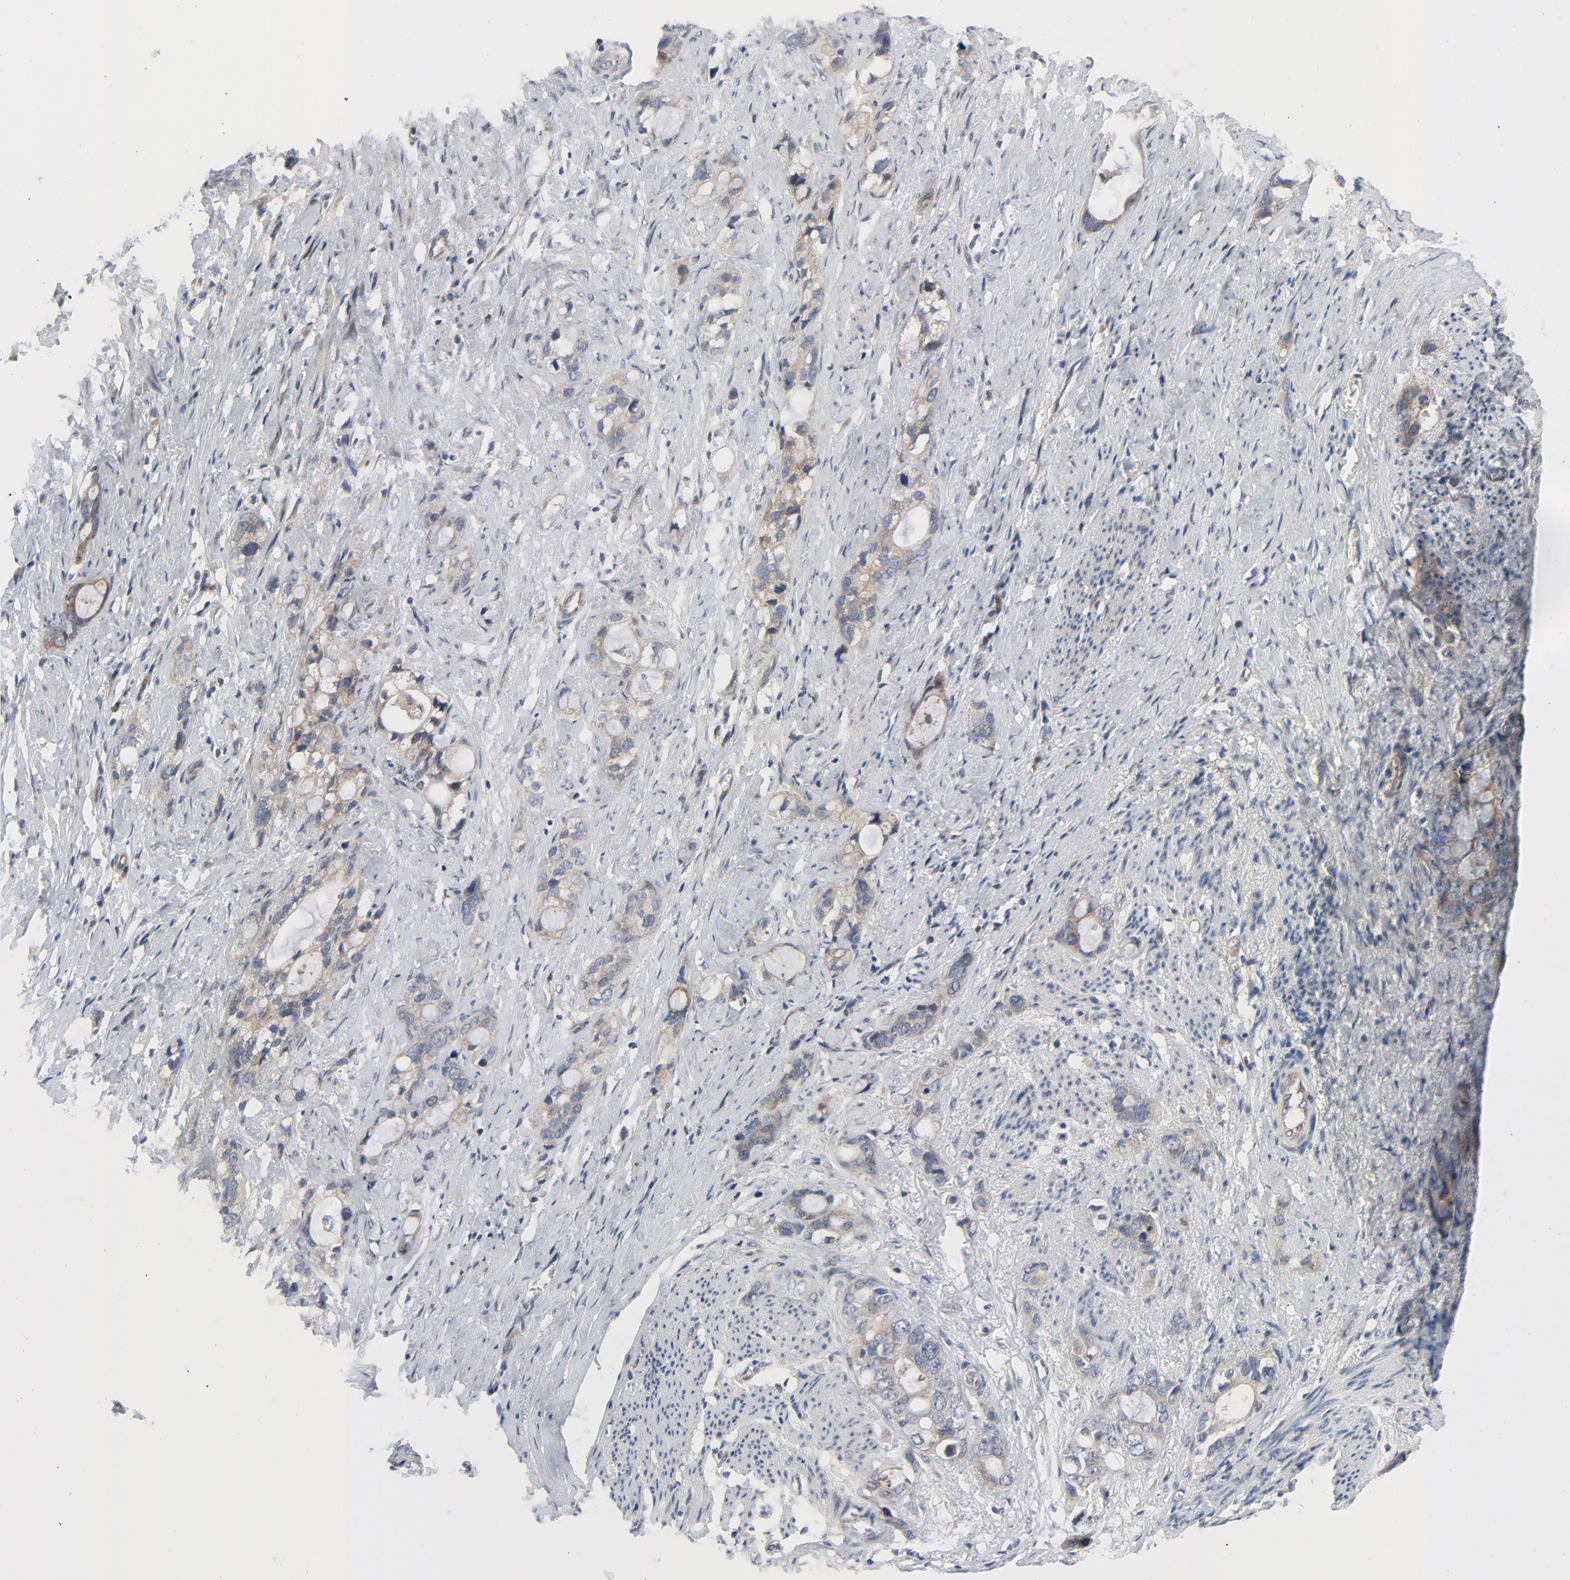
{"staining": {"intensity": "weak", "quantity": ">75%", "location": "cytoplasmic/membranous"}, "tissue": "stomach cancer", "cell_type": "Tumor cells", "image_type": "cancer", "snomed": [{"axis": "morphology", "description": "Adenocarcinoma, NOS"}, {"axis": "topography", "description": "Stomach"}], "caption": "The photomicrograph displays staining of stomach cancer (adenocarcinoma), revealing weak cytoplasmic/membranous protein positivity (brown color) within tumor cells. Immunohistochemistry stains the protein of interest in brown and the nuclei are stained blue.", "gene": "TSG101", "patient": {"sex": "female", "age": 75}}